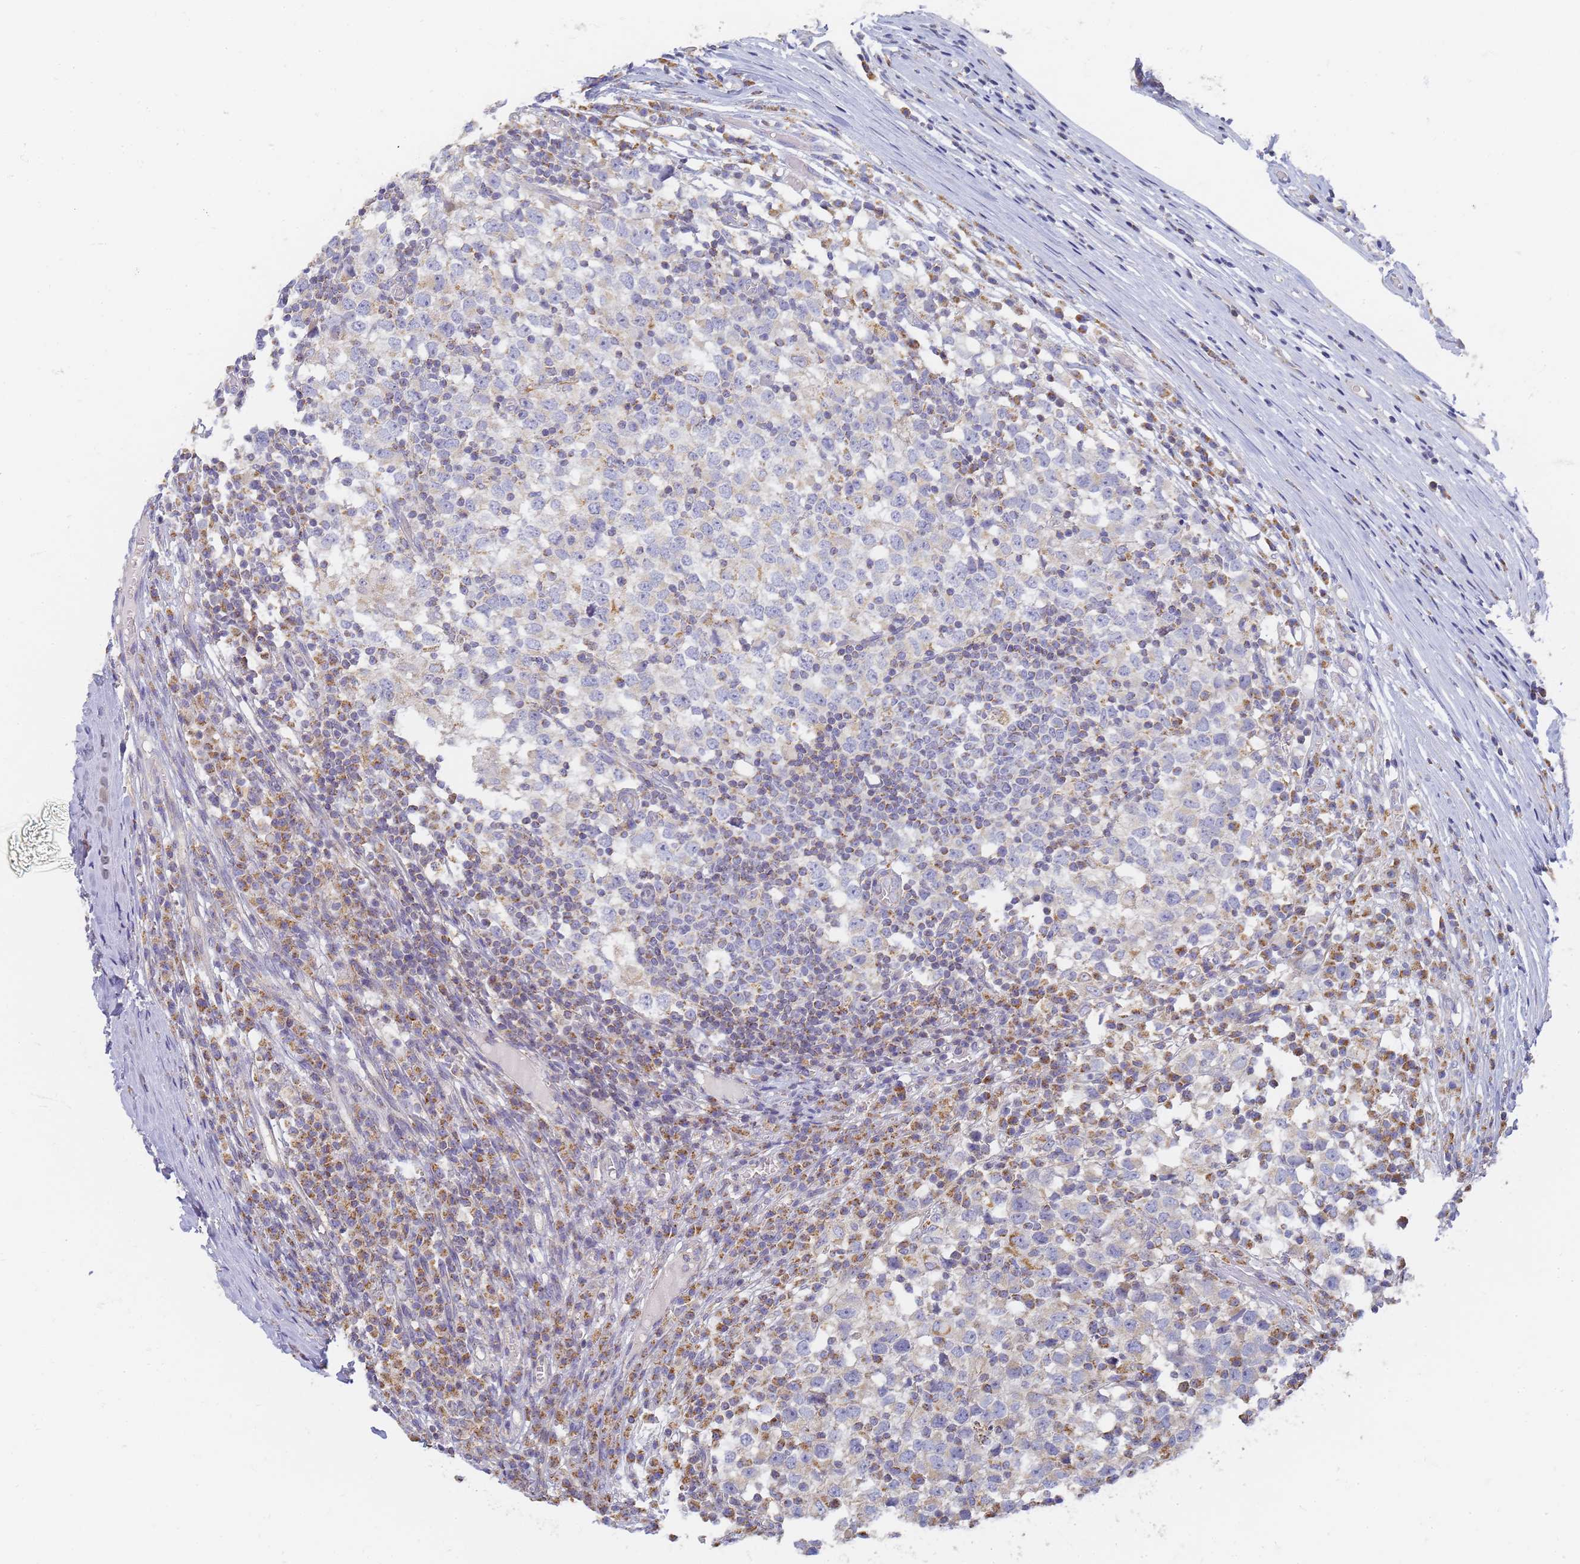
{"staining": {"intensity": "negative", "quantity": "none", "location": "none"}, "tissue": "testis cancer", "cell_type": "Tumor cells", "image_type": "cancer", "snomed": [{"axis": "morphology", "description": "Seminoma, NOS"}, {"axis": "topography", "description": "Testis"}], "caption": "This photomicrograph is of testis cancer stained with immunohistochemistry to label a protein in brown with the nuclei are counter-stained blue. There is no staining in tumor cells.", "gene": "UTP23", "patient": {"sex": "male", "age": 65}}